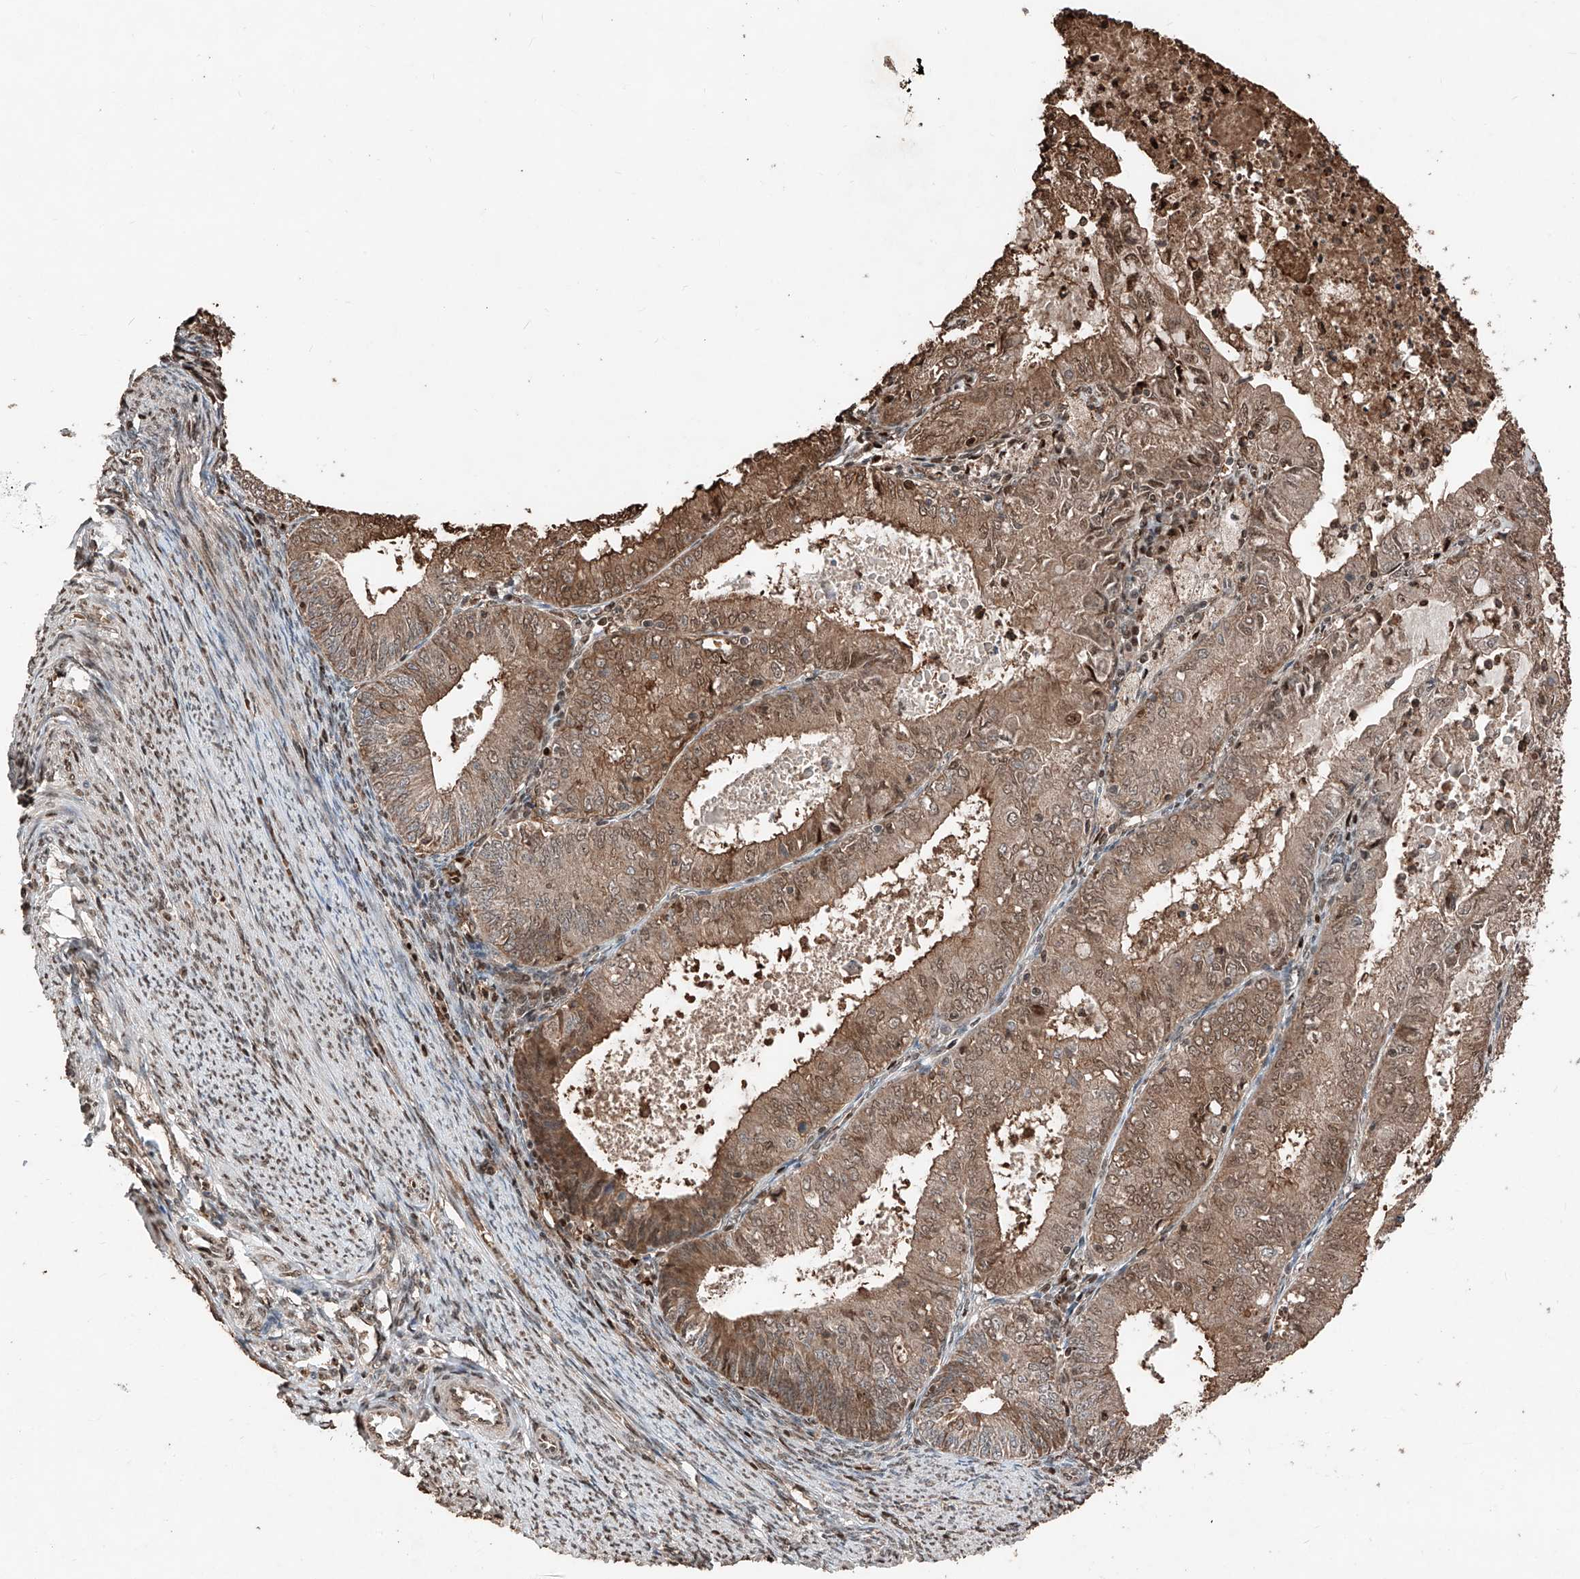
{"staining": {"intensity": "moderate", "quantity": ">75%", "location": "cytoplasmic/membranous,nuclear"}, "tissue": "endometrial cancer", "cell_type": "Tumor cells", "image_type": "cancer", "snomed": [{"axis": "morphology", "description": "Adenocarcinoma, NOS"}, {"axis": "topography", "description": "Endometrium"}], "caption": "The image shows a brown stain indicating the presence of a protein in the cytoplasmic/membranous and nuclear of tumor cells in endometrial cancer (adenocarcinoma).", "gene": "RMND1", "patient": {"sex": "female", "age": 57}}